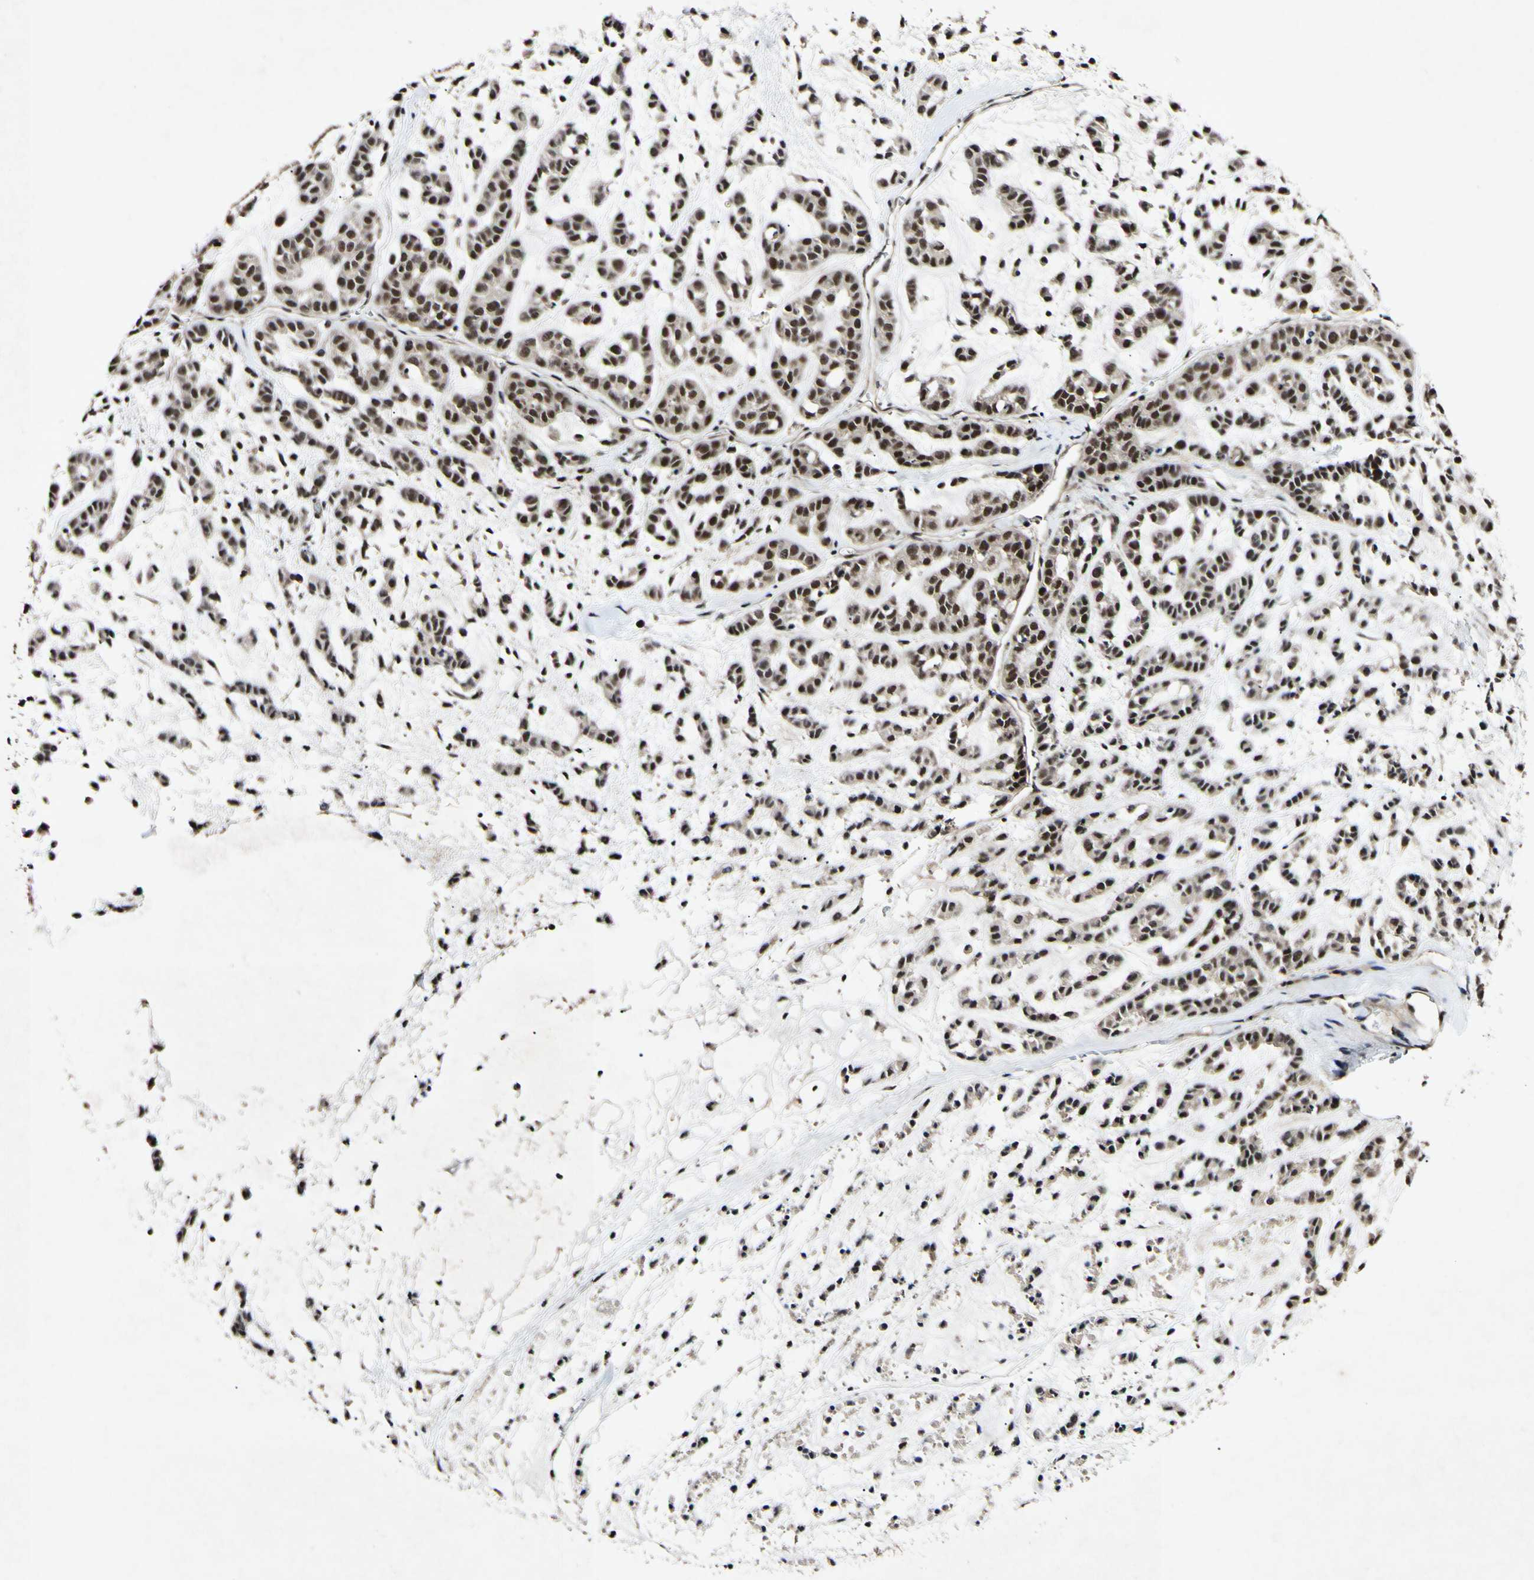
{"staining": {"intensity": "strong", "quantity": ">75%", "location": "nuclear"}, "tissue": "head and neck cancer", "cell_type": "Tumor cells", "image_type": "cancer", "snomed": [{"axis": "morphology", "description": "Adenocarcinoma, NOS"}, {"axis": "morphology", "description": "Adenoma, NOS"}, {"axis": "topography", "description": "Head-Neck"}], "caption": "Tumor cells demonstrate strong nuclear expression in about >75% of cells in head and neck cancer.", "gene": "POLR2F", "patient": {"sex": "female", "age": 55}}